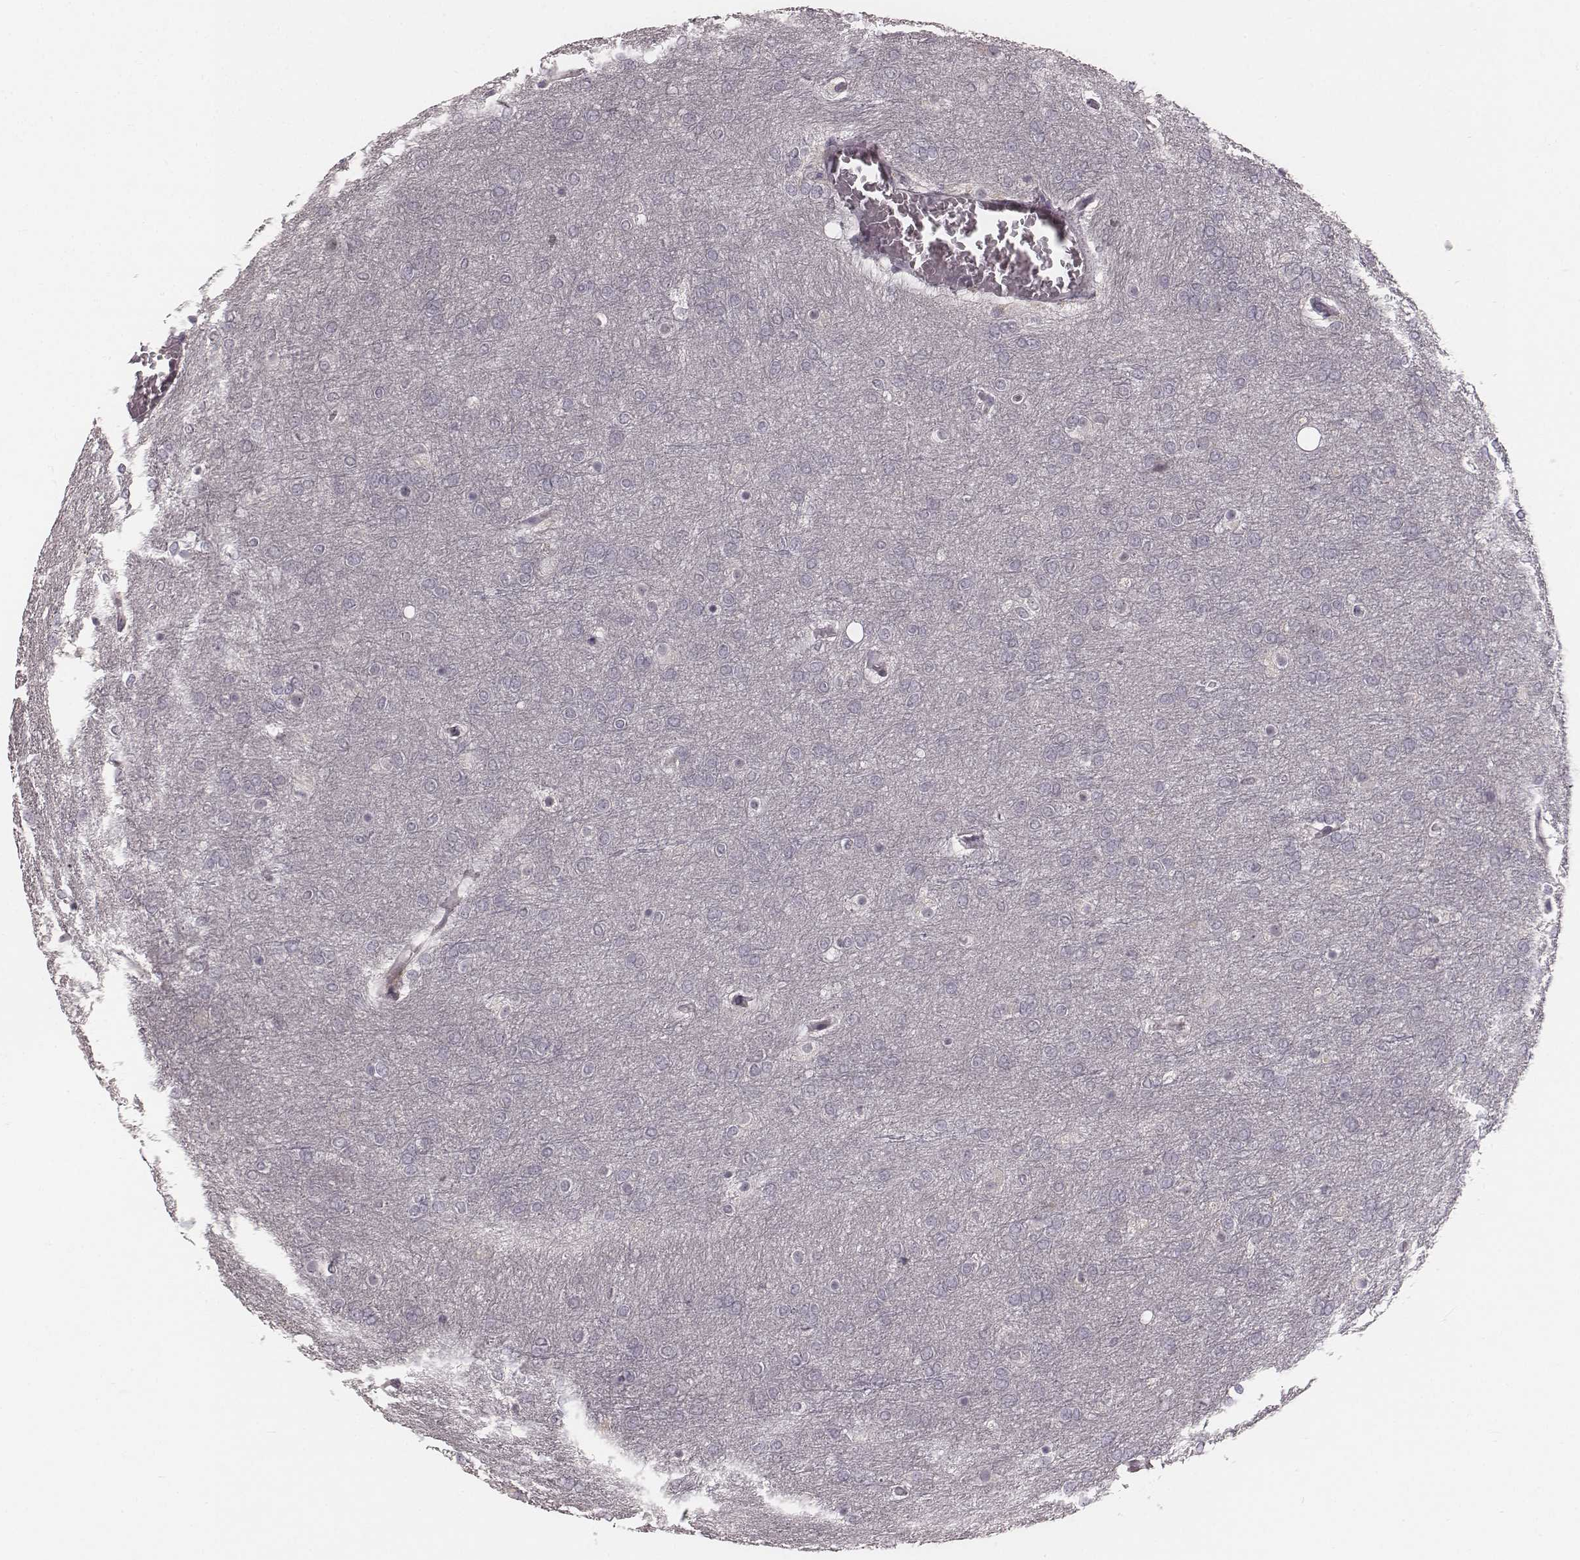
{"staining": {"intensity": "negative", "quantity": "none", "location": "none"}, "tissue": "glioma", "cell_type": "Tumor cells", "image_type": "cancer", "snomed": [{"axis": "morphology", "description": "Glioma, malignant, High grade"}, {"axis": "topography", "description": "Brain"}], "caption": "Tumor cells are negative for protein expression in human glioma.", "gene": "IQCG", "patient": {"sex": "female", "age": 61}}